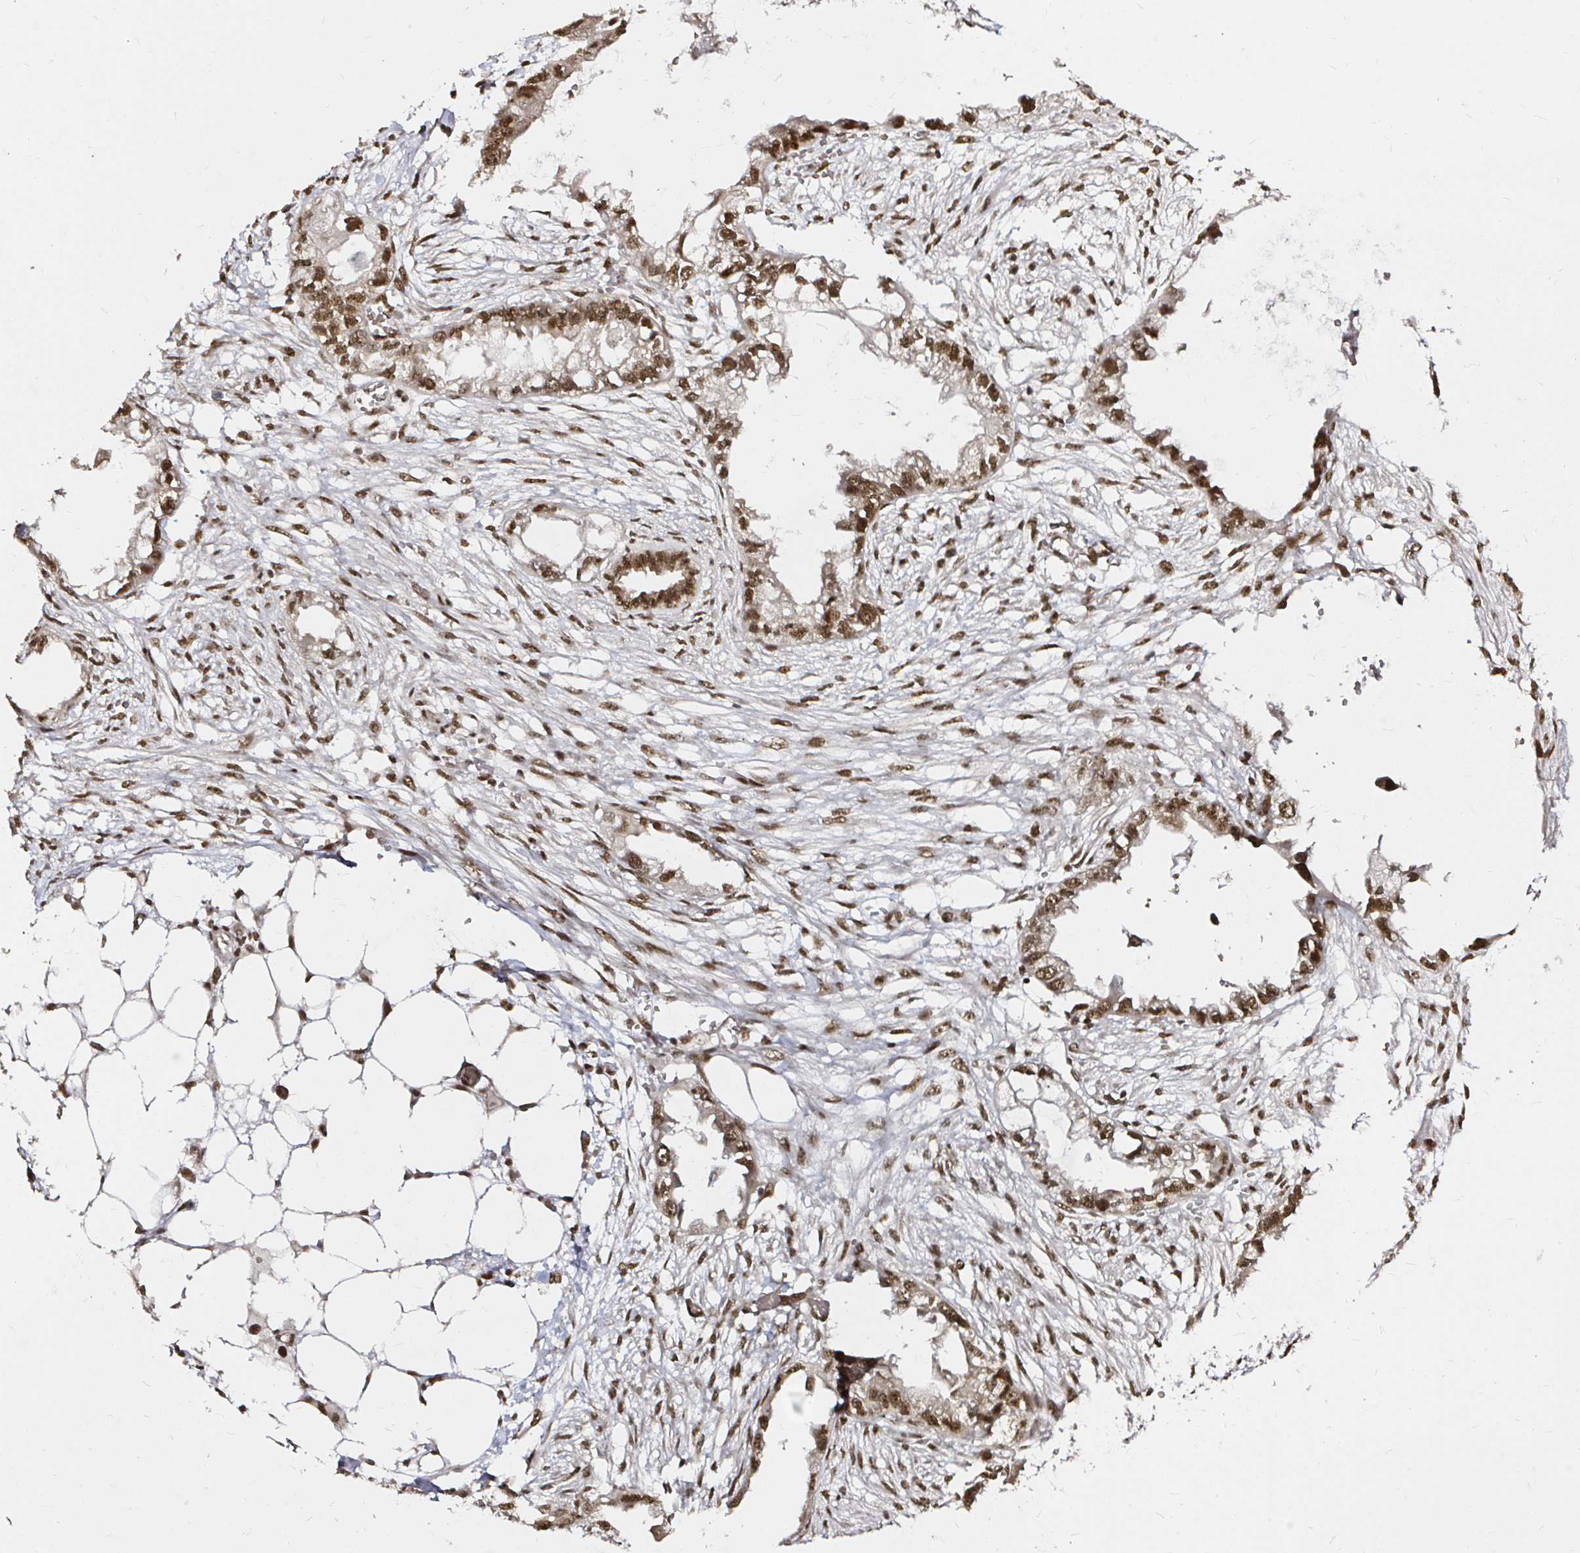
{"staining": {"intensity": "moderate", "quantity": ">75%", "location": "nuclear"}, "tissue": "endometrial cancer", "cell_type": "Tumor cells", "image_type": "cancer", "snomed": [{"axis": "morphology", "description": "Adenocarcinoma, NOS"}, {"axis": "morphology", "description": "Adenocarcinoma, metastatic, NOS"}, {"axis": "topography", "description": "Adipose tissue"}, {"axis": "topography", "description": "Endometrium"}], "caption": "Human endometrial cancer (adenocarcinoma) stained for a protein (brown) shows moderate nuclear positive staining in approximately >75% of tumor cells.", "gene": "SNRPC", "patient": {"sex": "female", "age": 67}}